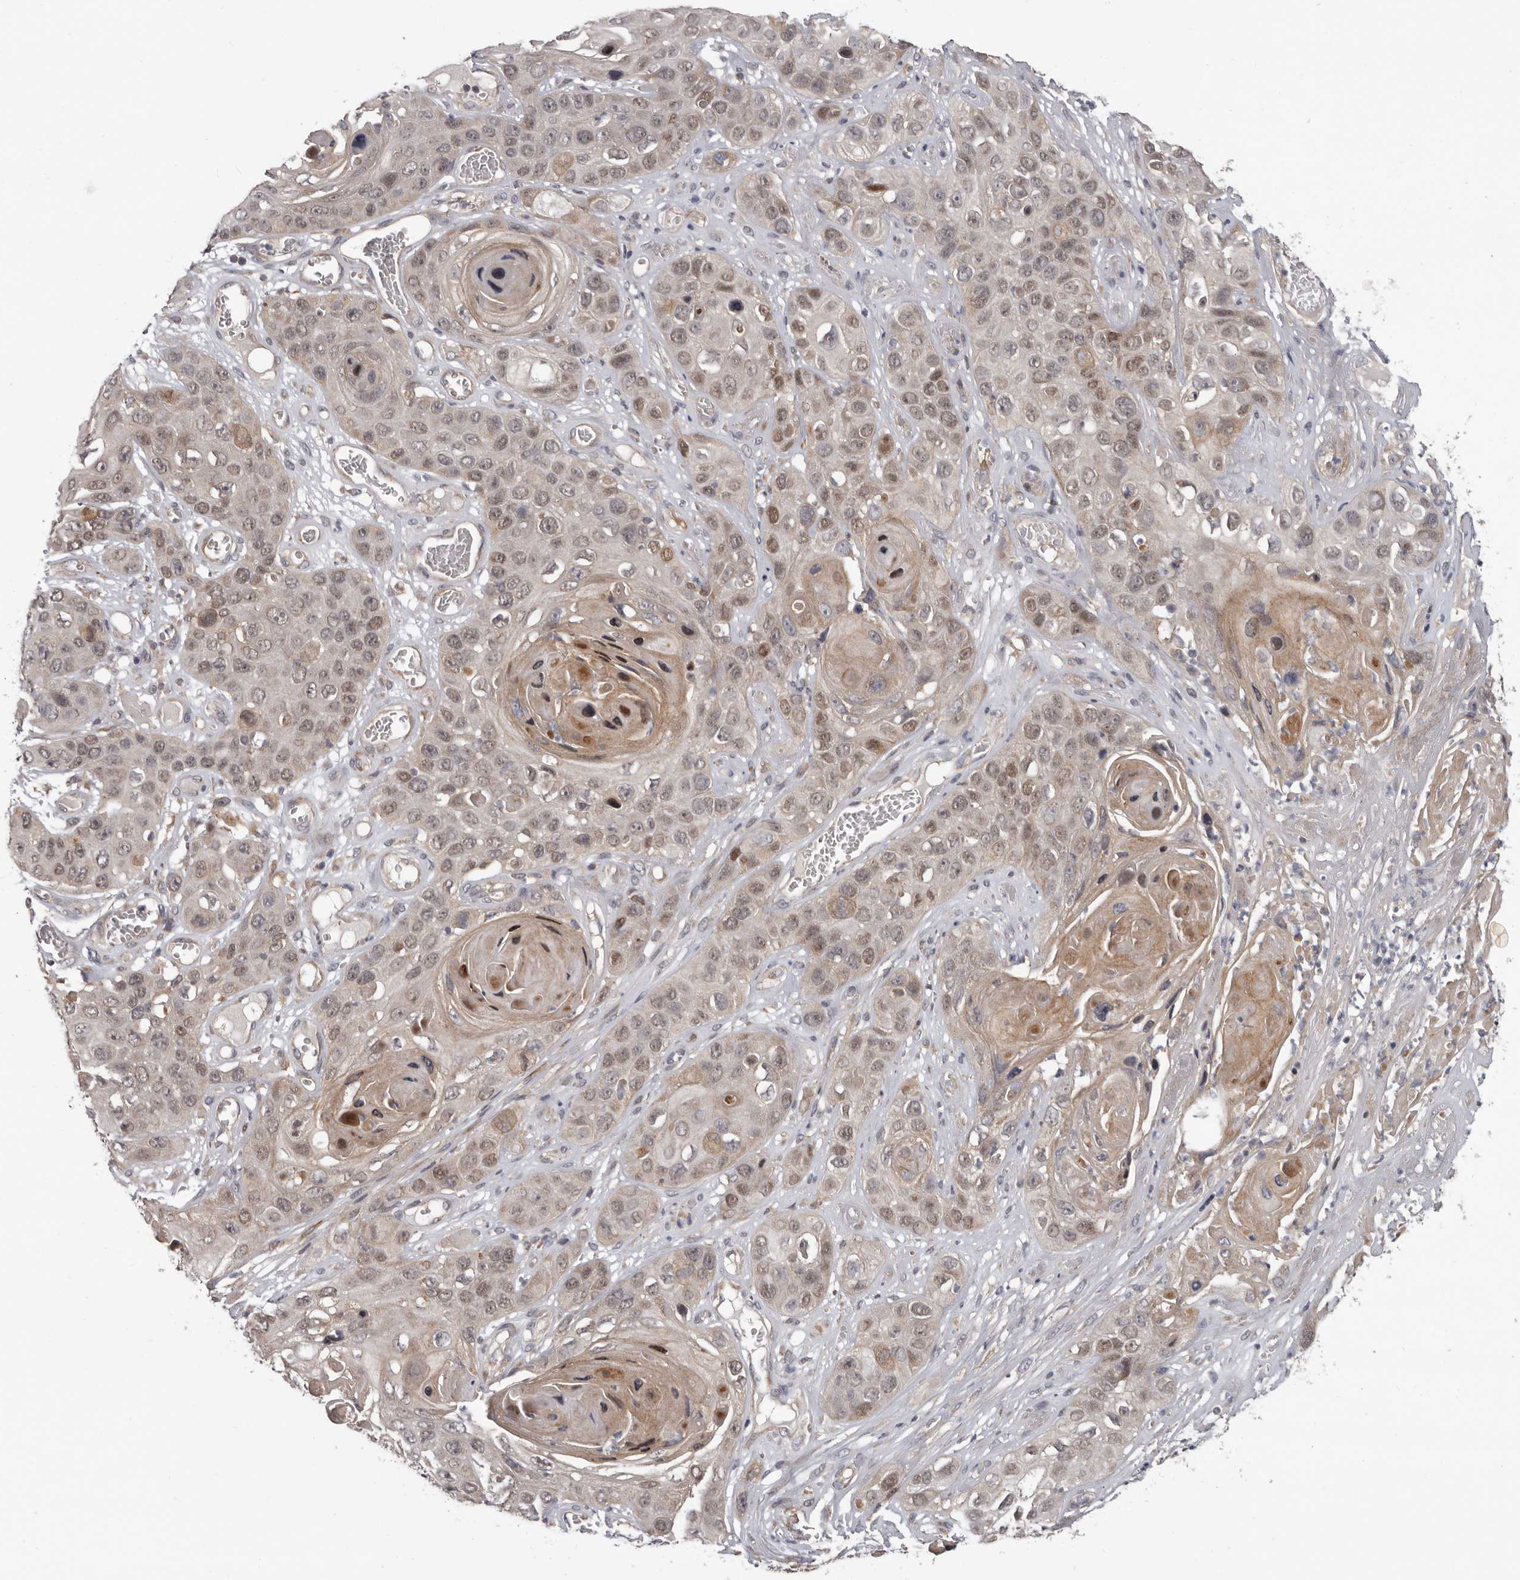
{"staining": {"intensity": "weak", "quantity": "25%-75%", "location": "cytoplasmic/membranous,nuclear"}, "tissue": "skin cancer", "cell_type": "Tumor cells", "image_type": "cancer", "snomed": [{"axis": "morphology", "description": "Squamous cell carcinoma, NOS"}, {"axis": "topography", "description": "Skin"}], "caption": "DAB (3,3'-diaminobenzidine) immunohistochemical staining of human skin squamous cell carcinoma displays weak cytoplasmic/membranous and nuclear protein staining in about 25%-75% of tumor cells.", "gene": "FGFR4", "patient": {"sex": "male", "age": 55}}